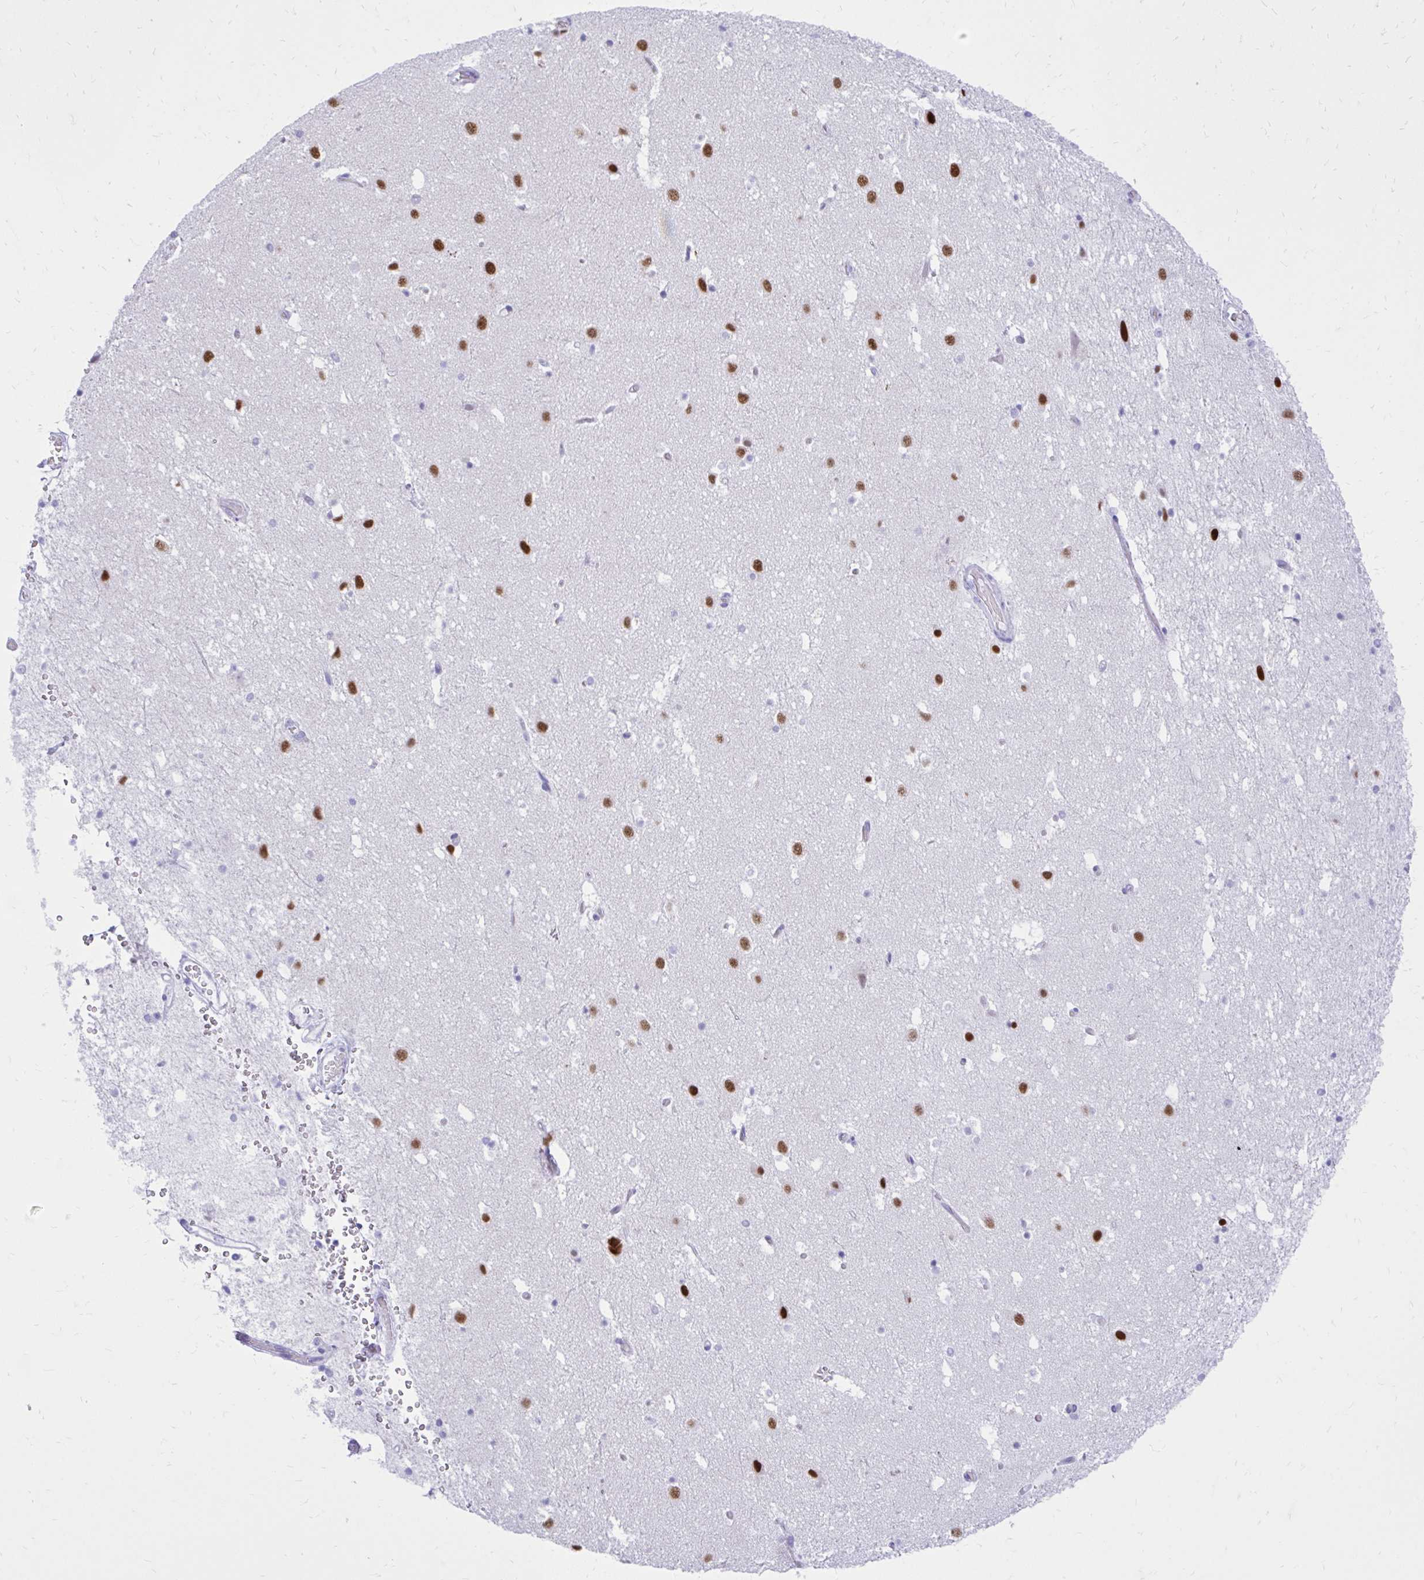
{"staining": {"intensity": "strong", "quantity": "<25%", "location": "nuclear"}, "tissue": "caudate", "cell_type": "Glial cells", "image_type": "normal", "snomed": [{"axis": "morphology", "description": "Normal tissue, NOS"}, {"axis": "topography", "description": "Lateral ventricle wall"}], "caption": "This micrograph shows immunohistochemistry (IHC) staining of unremarkable caudate, with medium strong nuclear expression in approximately <25% of glial cells.", "gene": "RALYL", "patient": {"sex": "male", "age": 37}}